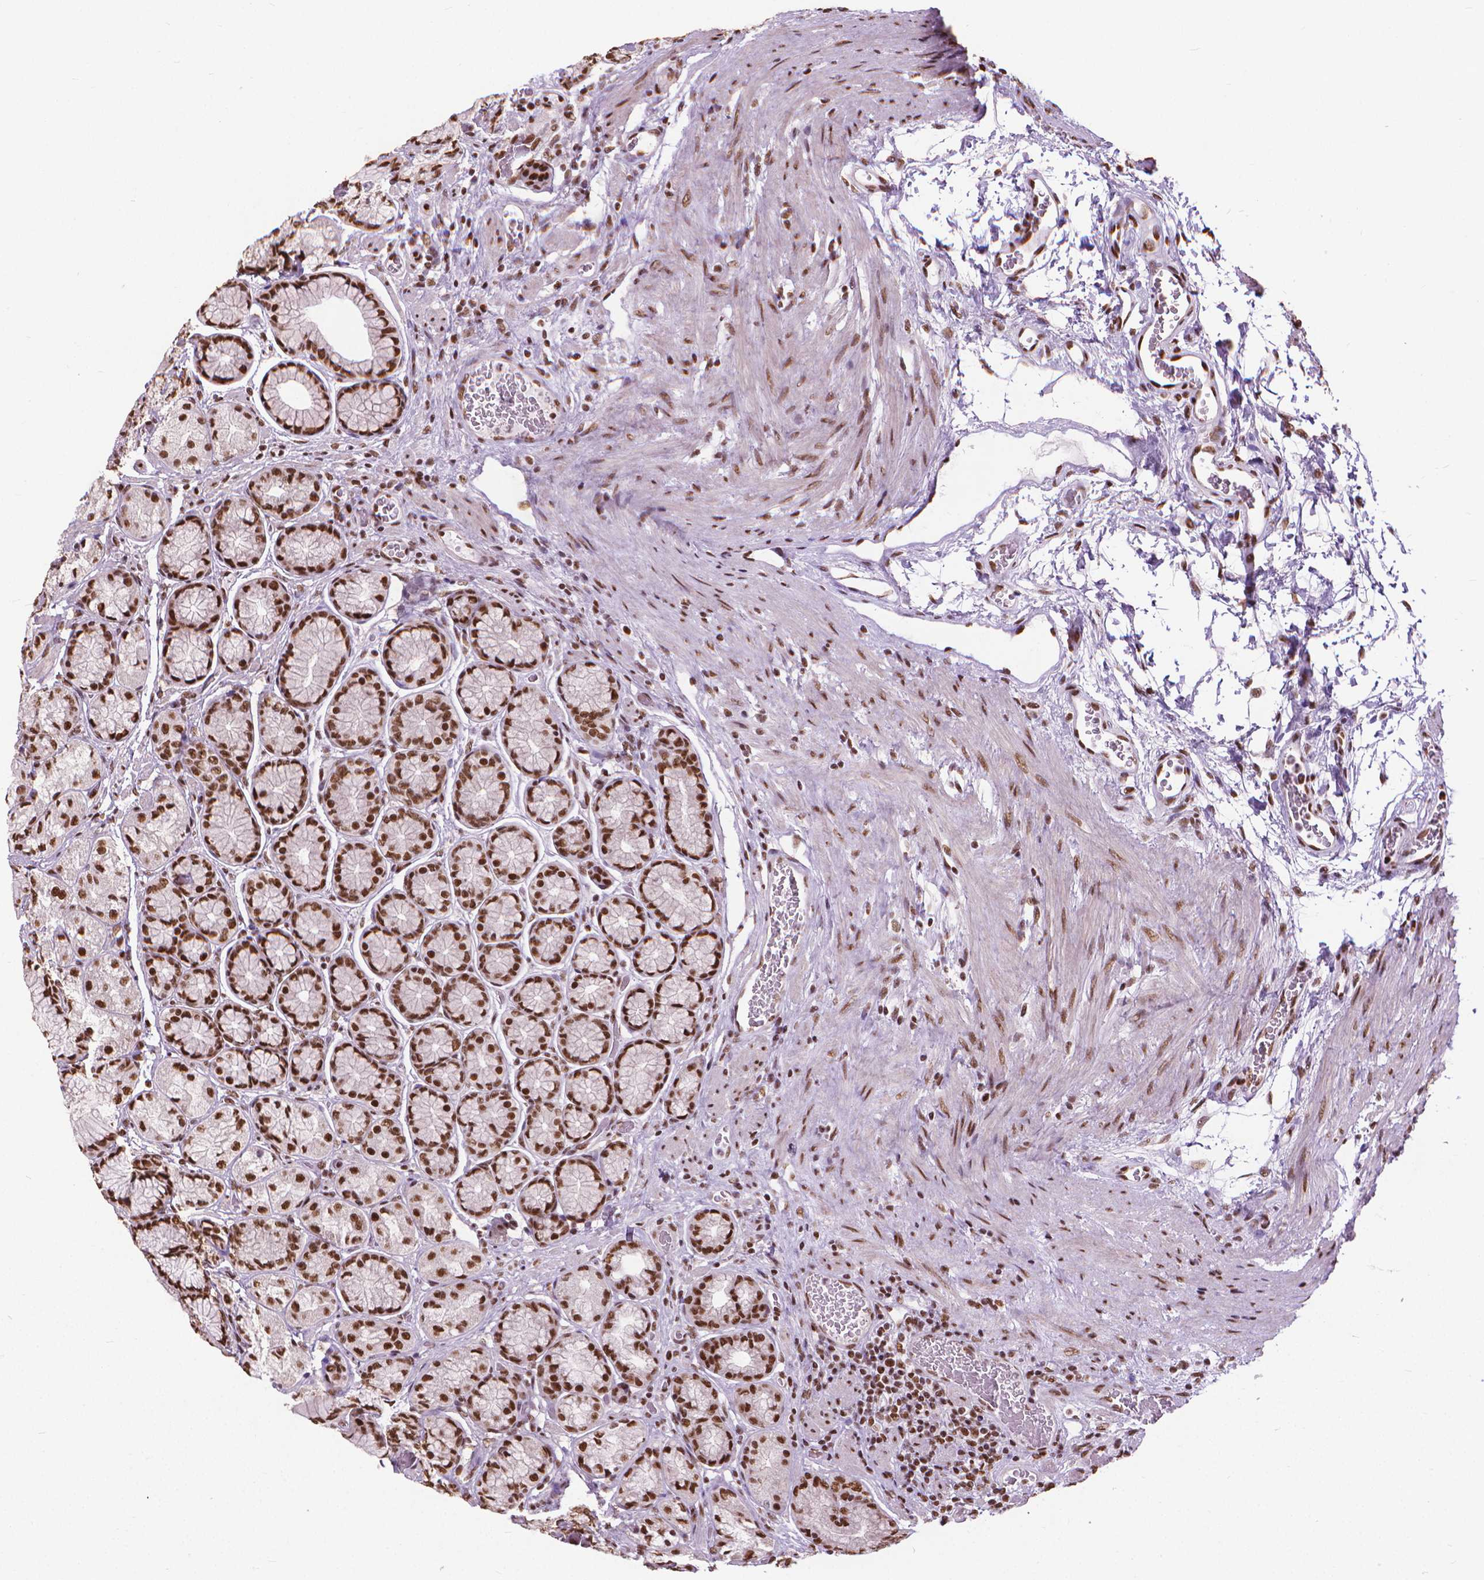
{"staining": {"intensity": "strong", "quantity": ">75%", "location": "nuclear"}, "tissue": "stomach", "cell_type": "Glandular cells", "image_type": "normal", "snomed": [{"axis": "morphology", "description": "Normal tissue, NOS"}, {"axis": "morphology", "description": "Adenocarcinoma, NOS"}, {"axis": "morphology", "description": "Adenocarcinoma, High grade"}, {"axis": "topography", "description": "Stomach, upper"}, {"axis": "topography", "description": "Stomach"}], "caption": "Strong nuclear staining is present in about >75% of glandular cells in benign stomach.", "gene": "AKAP8", "patient": {"sex": "female", "age": 65}}